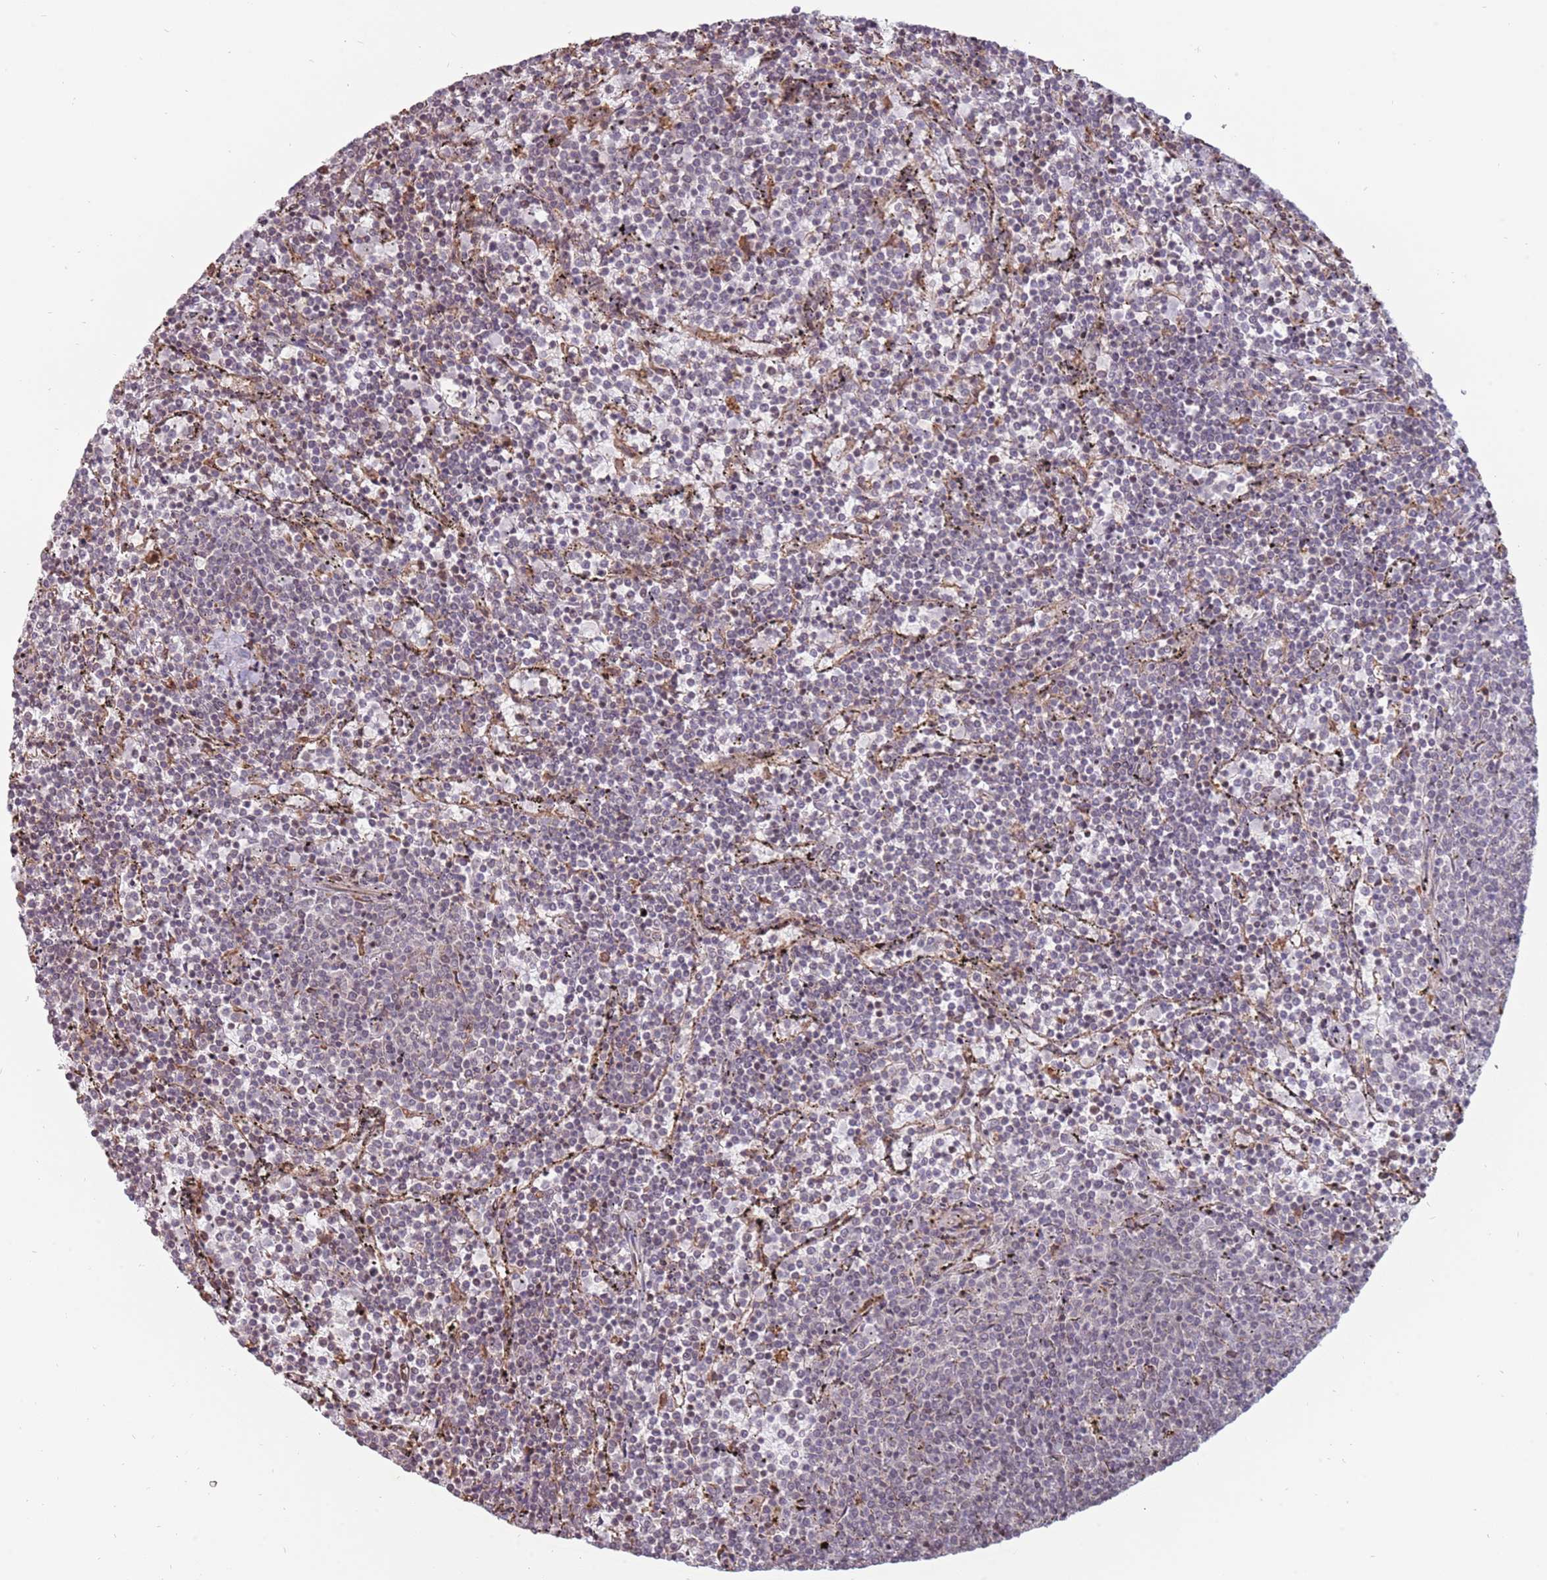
{"staining": {"intensity": "weak", "quantity": "<25%", "location": "nuclear"}, "tissue": "lymphoma", "cell_type": "Tumor cells", "image_type": "cancer", "snomed": [{"axis": "morphology", "description": "Malignant lymphoma, non-Hodgkin's type, Low grade"}, {"axis": "topography", "description": "Spleen"}], "caption": "Immunohistochemical staining of human lymphoma displays no significant positivity in tumor cells. (DAB immunohistochemistry, high magnification).", "gene": "BARD1", "patient": {"sex": "female", "age": 50}}